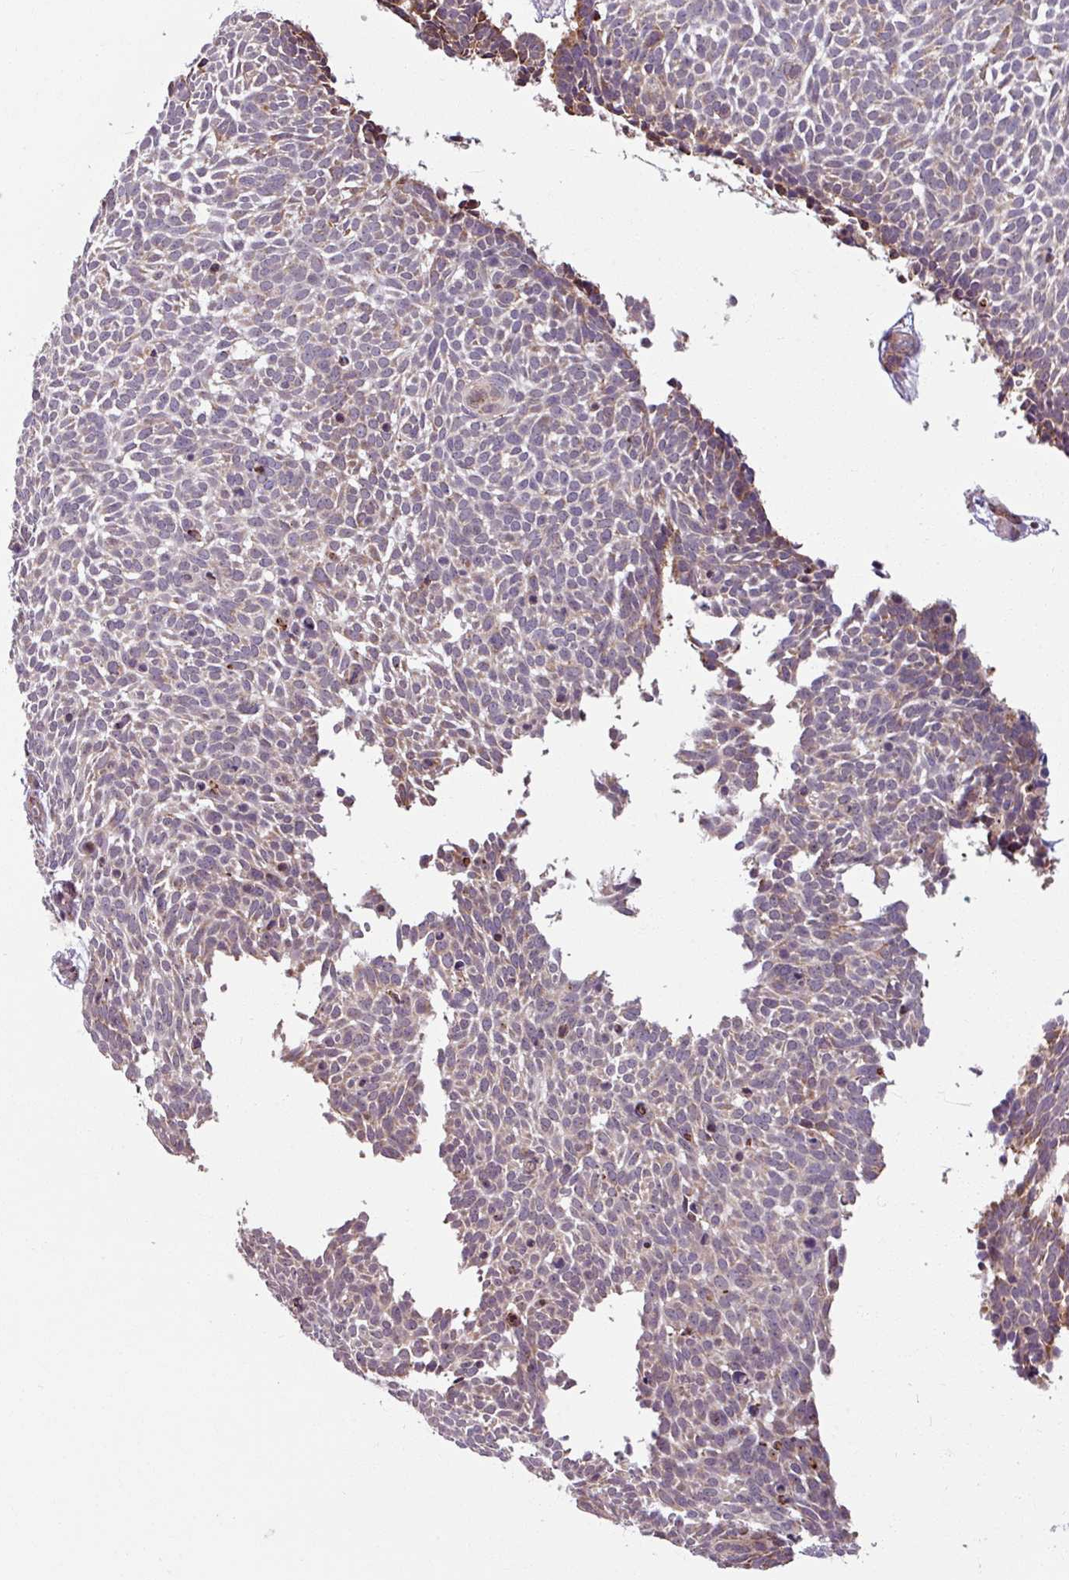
{"staining": {"intensity": "moderate", "quantity": "<25%", "location": "cytoplasmic/membranous"}, "tissue": "skin cancer", "cell_type": "Tumor cells", "image_type": "cancer", "snomed": [{"axis": "morphology", "description": "Basal cell carcinoma"}, {"axis": "topography", "description": "Skin"}], "caption": "There is low levels of moderate cytoplasmic/membranous staining in tumor cells of basal cell carcinoma (skin), as demonstrated by immunohistochemical staining (brown color).", "gene": "MAGT1", "patient": {"sex": "male", "age": 61}}